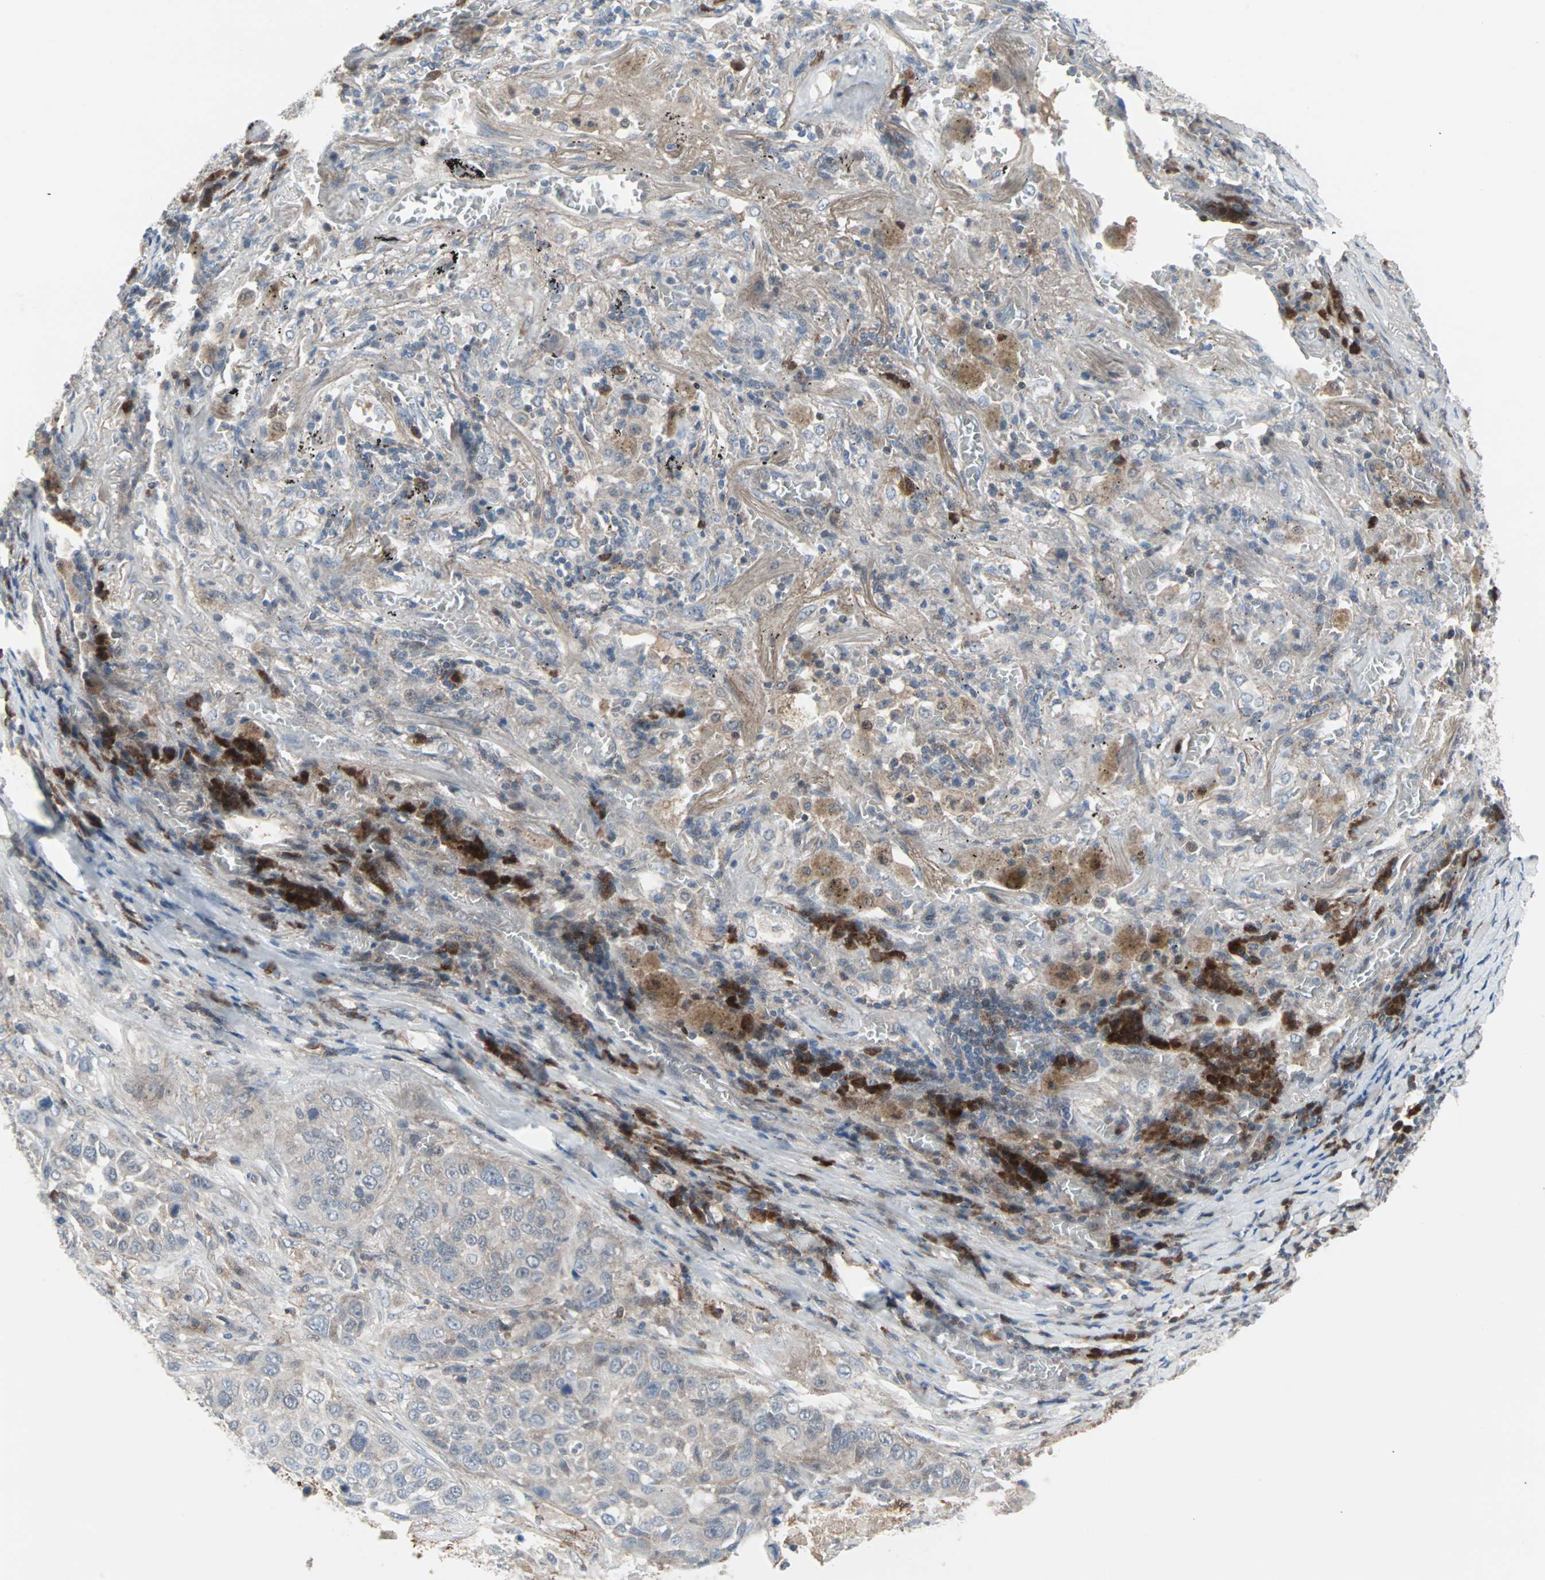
{"staining": {"intensity": "negative", "quantity": "none", "location": "none"}, "tissue": "lung cancer", "cell_type": "Tumor cells", "image_type": "cancer", "snomed": [{"axis": "morphology", "description": "Squamous cell carcinoma, NOS"}, {"axis": "topography", "description": "Lung"}], "caption": "Immunohistochemical staining of human lung squamous cell carcinoma reveals no significant positivity in tumor cells. (Brightfield microscopy of DAB (3,3'-diaminobenzidine) immunohistochemistry at high magnification).", "gene": "CASP3", "patient": {"sex": "male", "age": 57}}